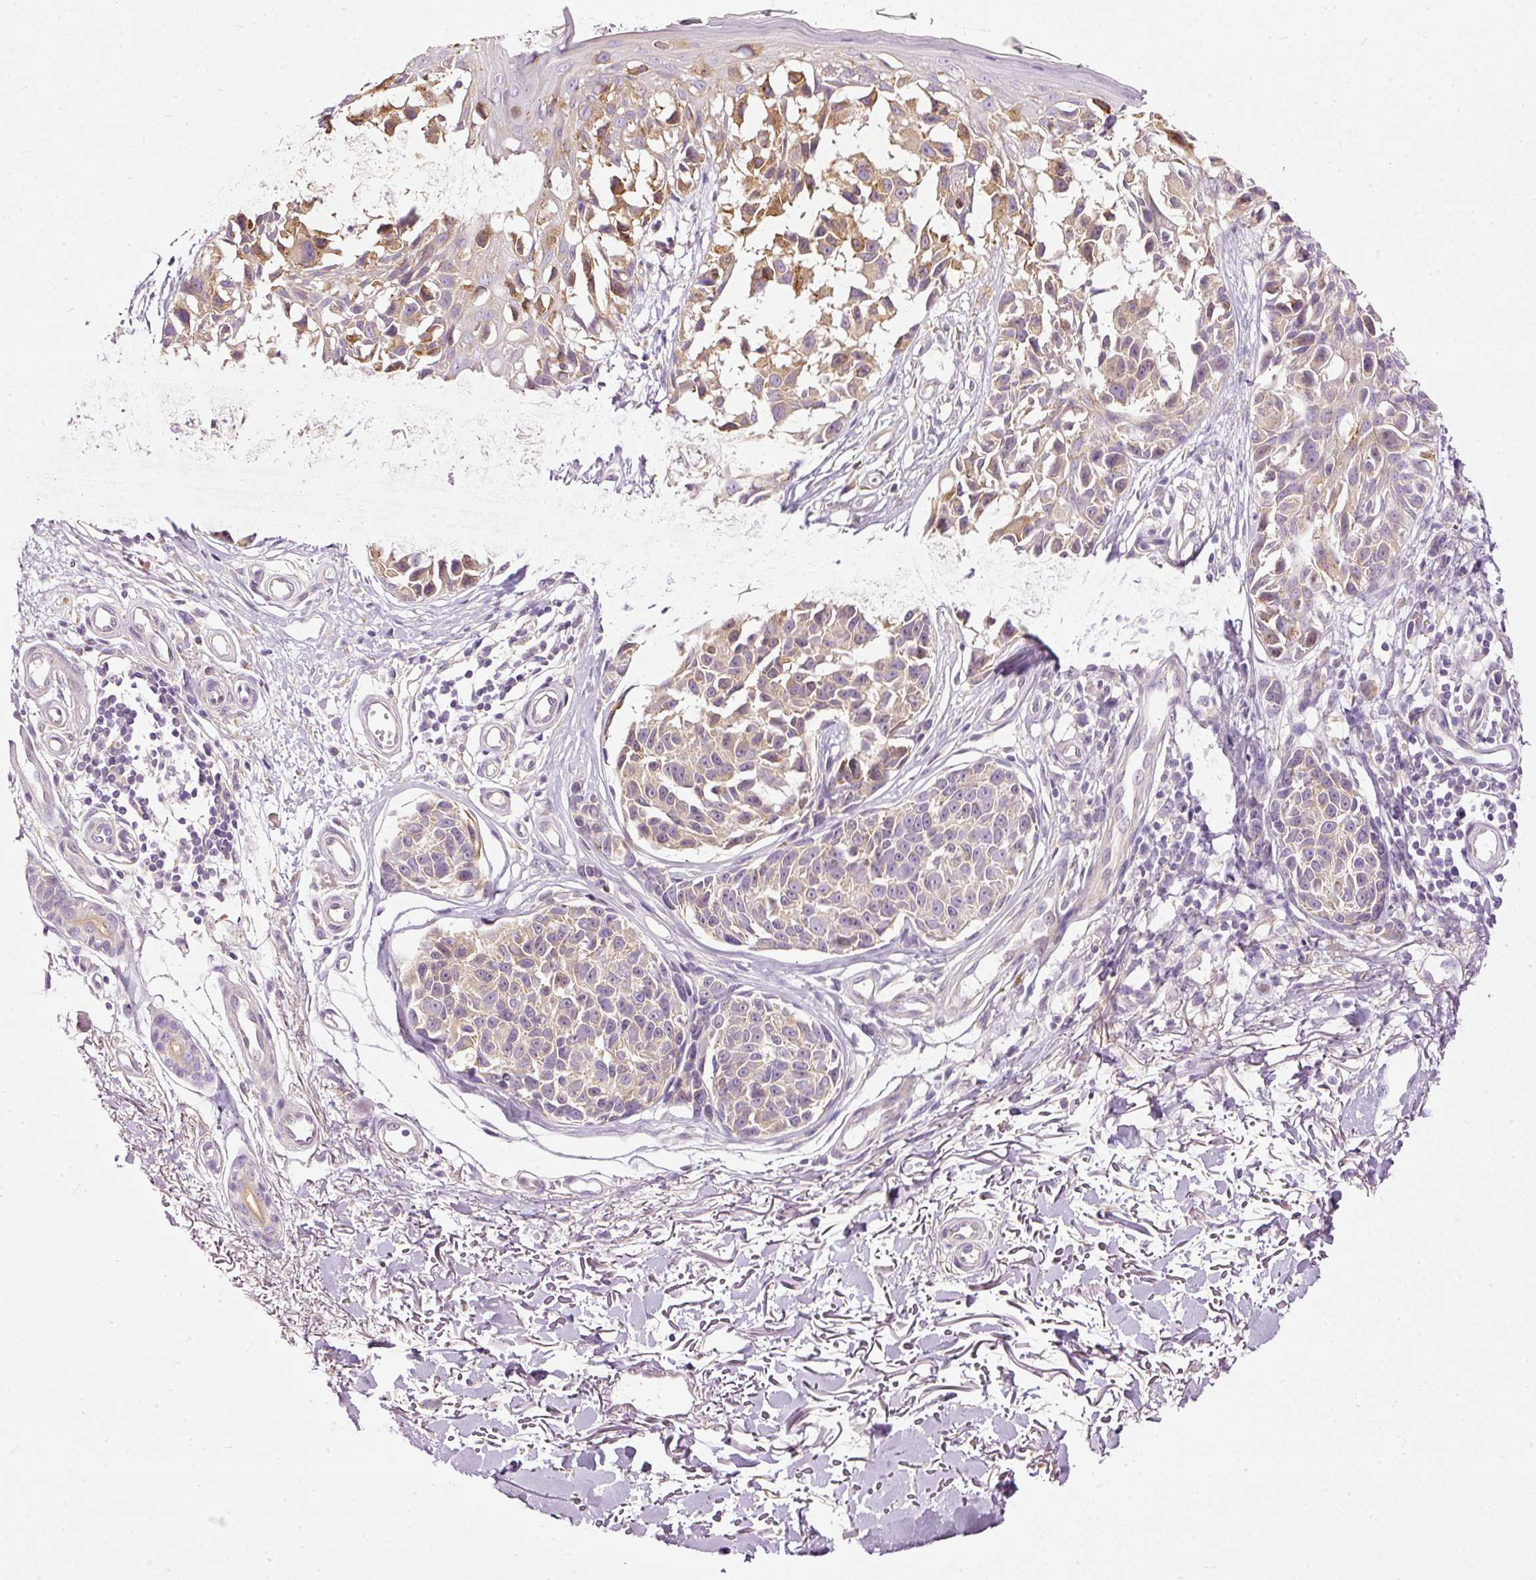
{"staining": {"intensity": "moderate", "quantity": "<25%", "location": "cytoplasmic/membranous"}, "tissue": "melanoma", "cell_type": "Tumor cells", "image_type": "cancer", "snomed": [{"axis": "morphology", "description": "Malignant melanoma, NOS"}, {"axis": "topography", "description": "Skin"}], "caption": "Moderate cytoplasmic/membranous staining for a protein is appreciated in approximately <25% of tumor cells of malignant melanoma using IHC.", "gene": "PAQR9", "patient": {"sex": "male", "age": 73}}